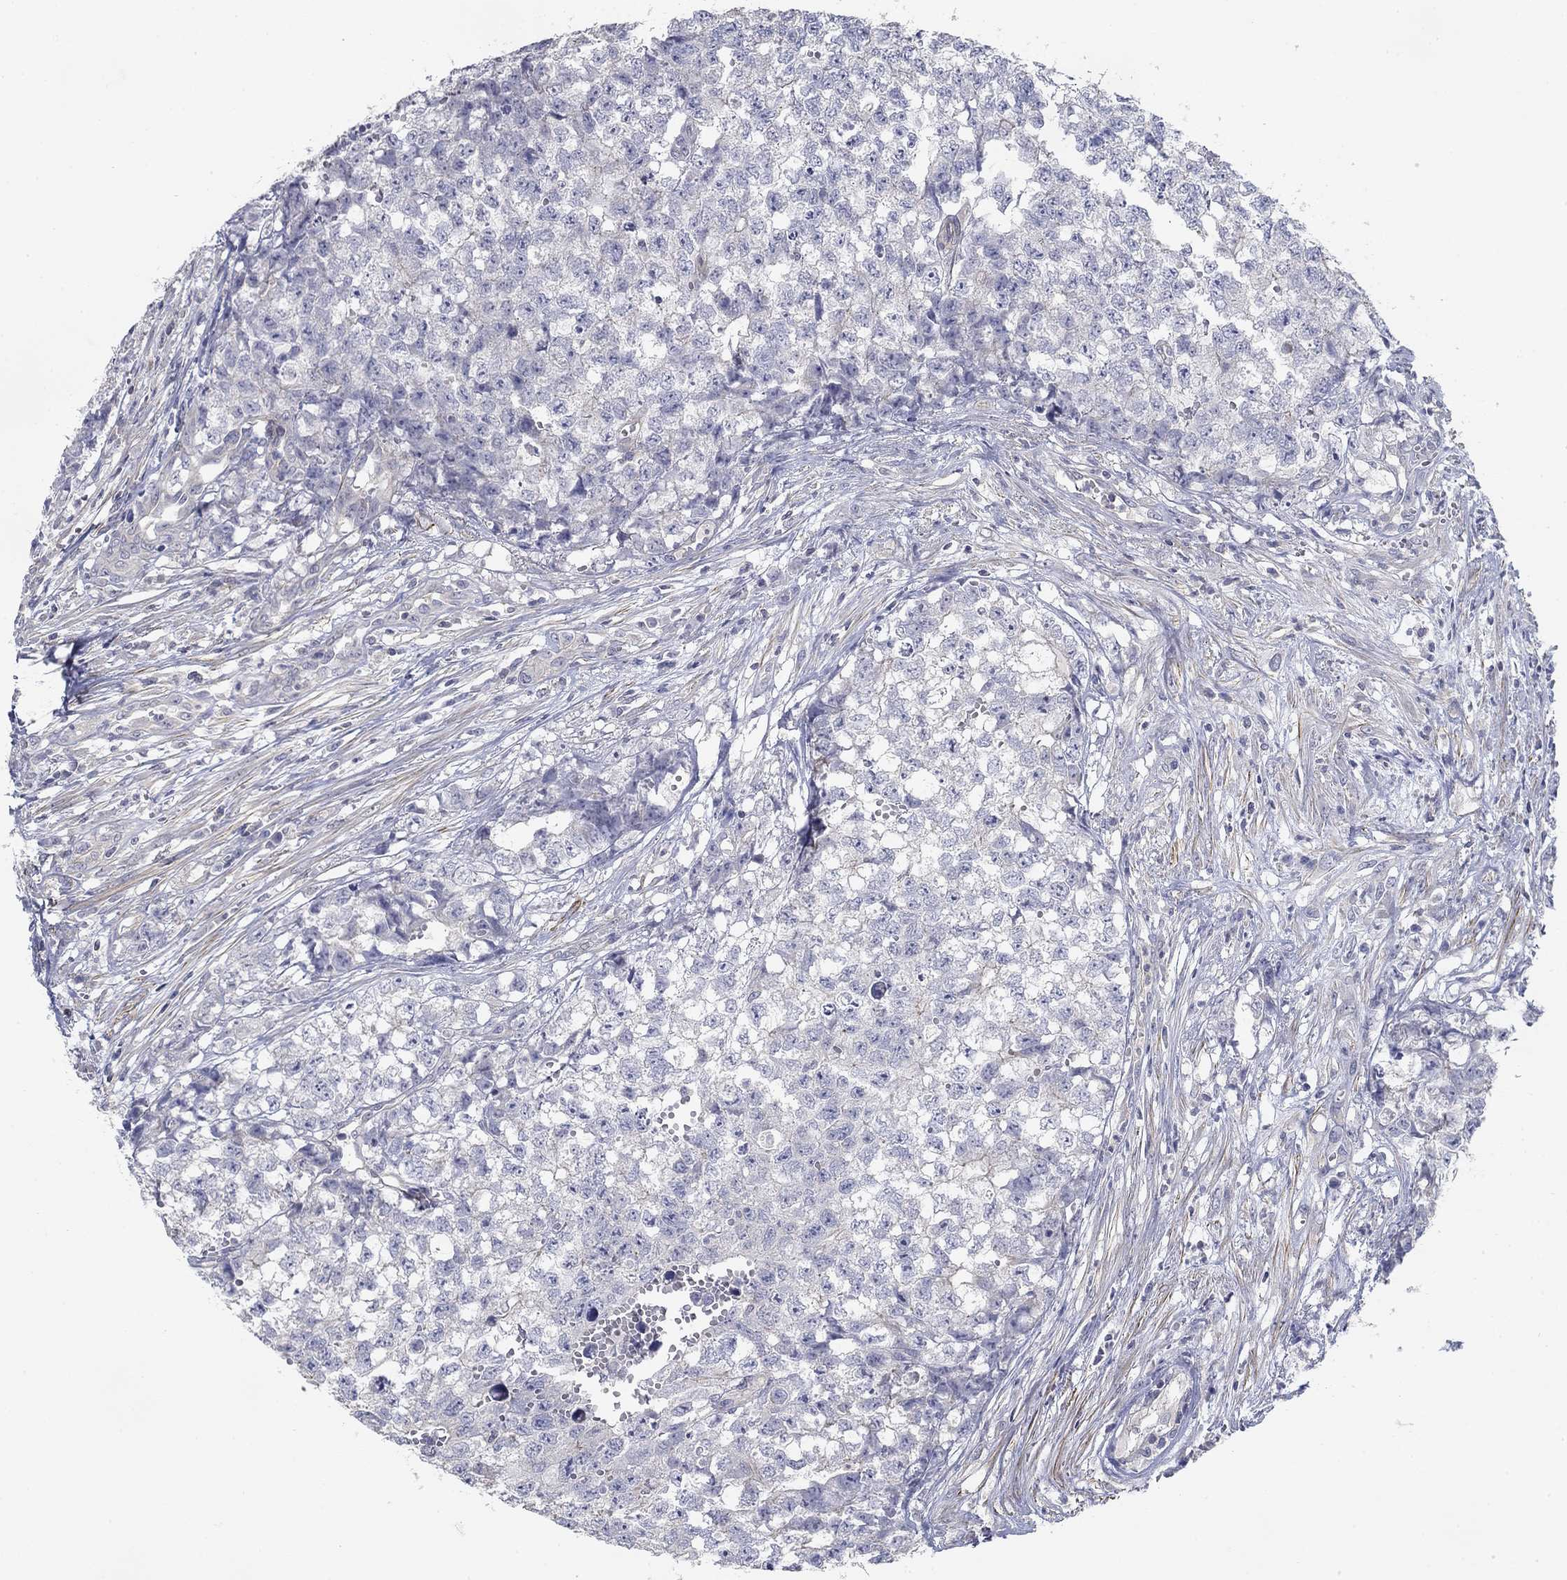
{"staining": {"intensity": "negative", "quantity": "none", "location": "none"}, "tissue": "testis cancer", "cell_type": "Tumor cells", "image_type": "cancer", "snomed": [{"axis": "morphology", "description": "Seminoma, NOS"}, {"axis": "morphology", "description": "Carcinoma, Embryonal, NOS"}, {"axis": "topography", "description": "Testis"}], "caption": "An IHC image of testis cancer is shown. There is no staining in tumor cells of testis cancer. (Stains: DAB (3,3'-diaminobenzidine) immunohistochemistry with hematoxylin counter stain, Microscopy: brightfield microscopy at high magnification).", "gene": "GRK7", "patient": {"sex": "male", "age": 22}}